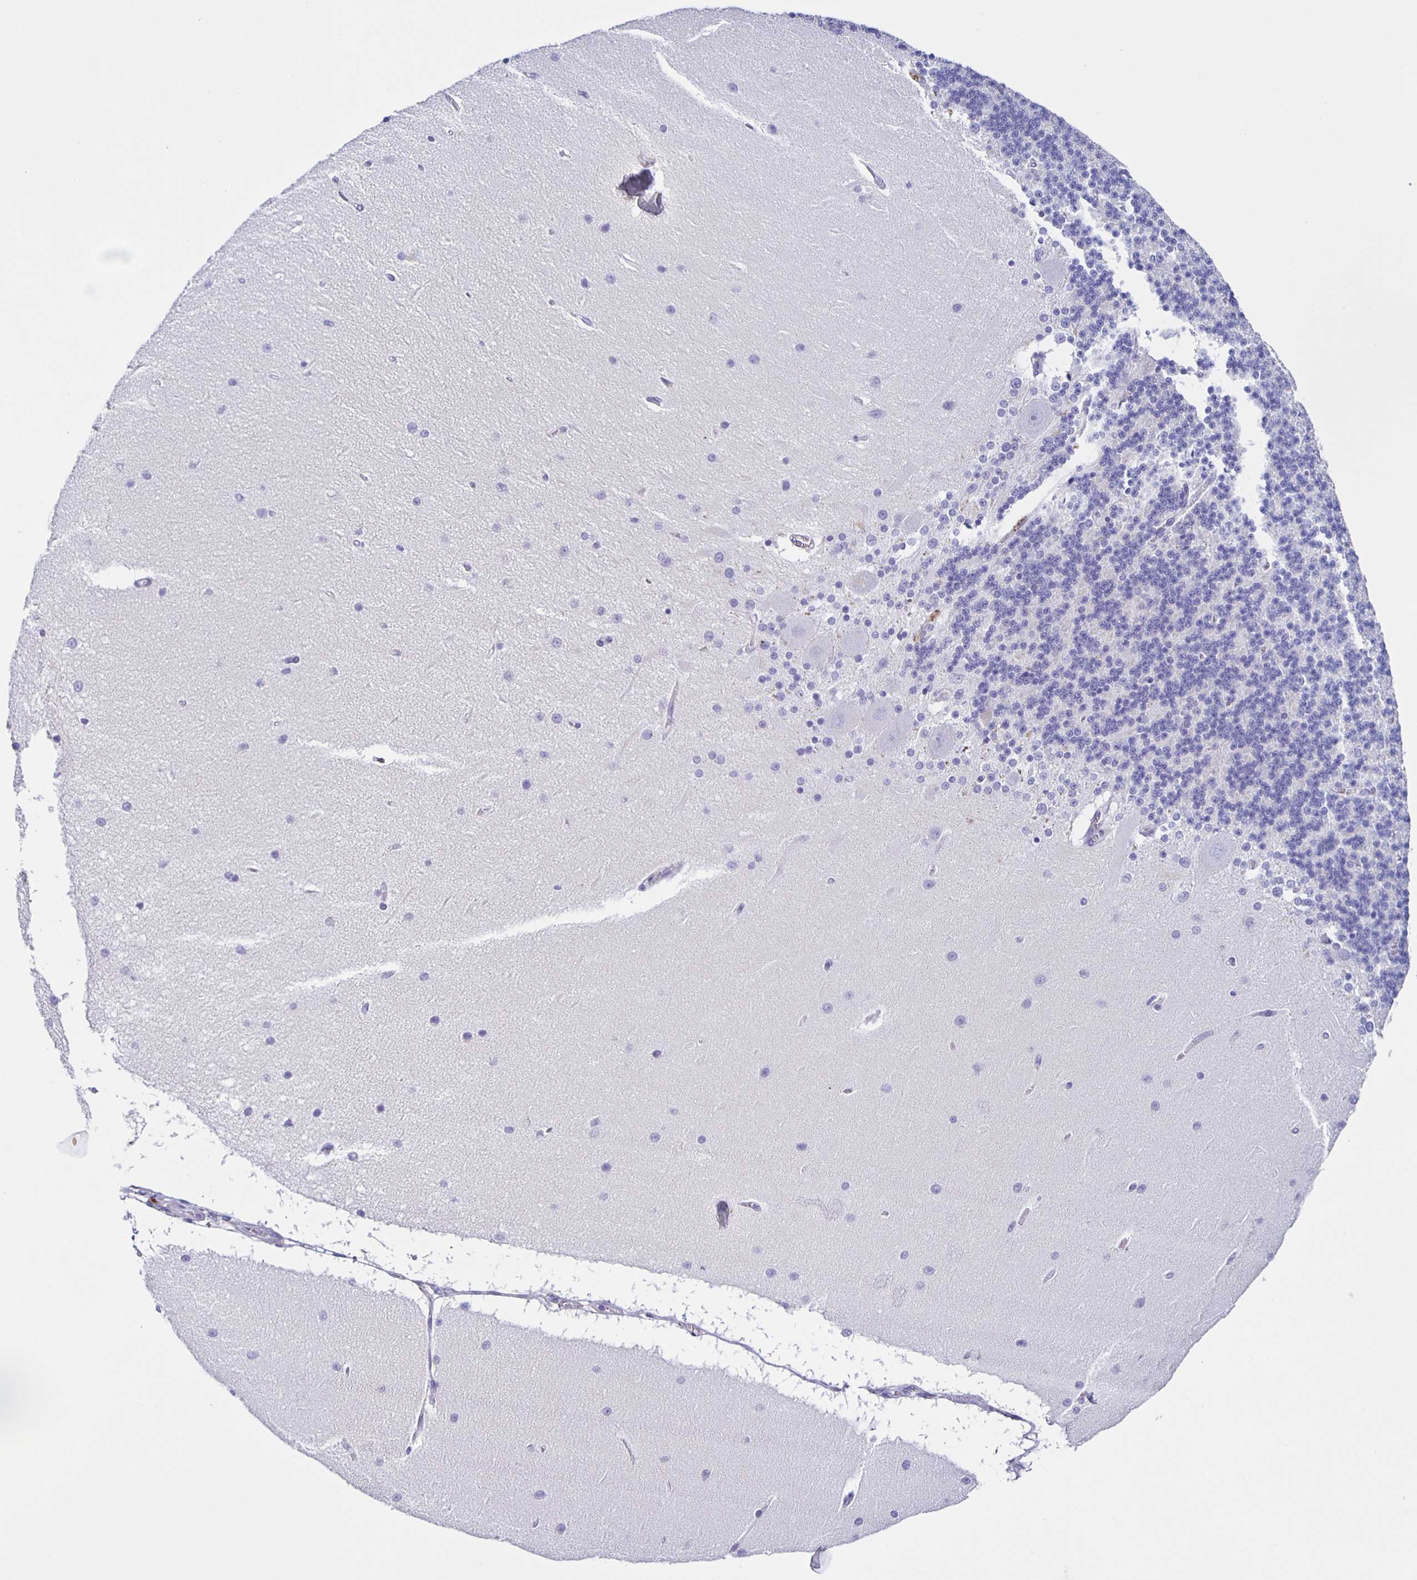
{"staining": {"intensity": "moderate", "quantity": "<25%", "location": "cytoplasmic/membranous"}, "tissue": "cerebellum", "cell_type": "Cells in granular layer", "image_type": "normal", "snomed": [{"axis": "morphology", "description": "Normal tissue, NOS"}, {"axis": "topography", "description": "Cerebellum"}], "caption": "The immunohistochemical stain labels moderate cytoplasmic/membranous staining in cells in granular layer of unremarkable cerebellum.", "gene": "AQP6", "patient": {"sex": "female", "age": 54}}